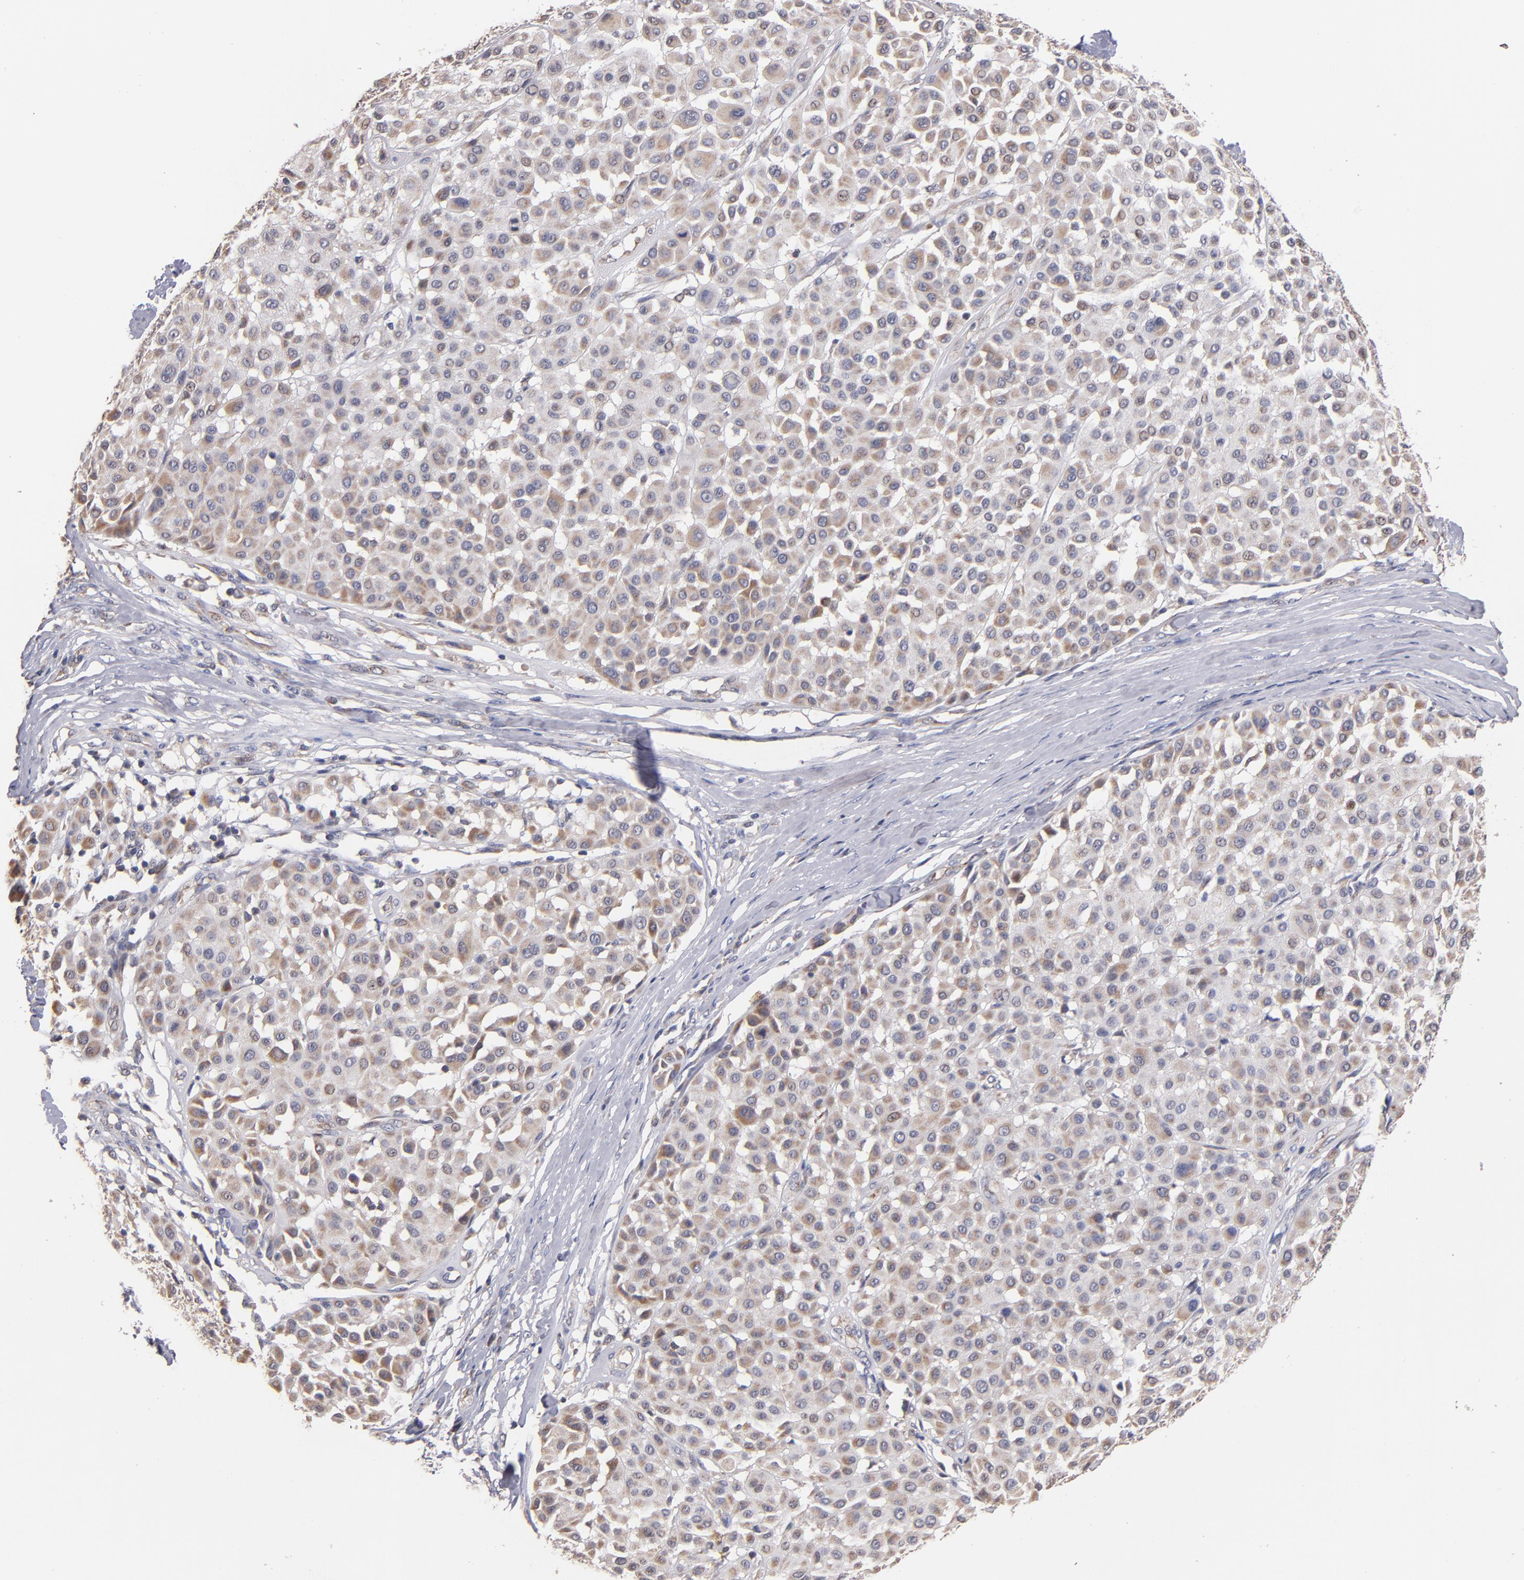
{"staining": {"intensity": "weak", "quantity": ">75%", "location": "cytoplasmic/membranous,nuclear"}, "tissue": "melanoma", "cell_type": "Tumor cells", "image_type": "cancer", "snomed": [{"axis": "morphology", "description": "Malignant melanoma, Metastatic site"}, {"axis": "topography", "description": "Soft tissue"}], "caption": "IHC of melanoma demonstrates low levels of weak cytoplasmic/membranous and nuclear staining in approximately >75% of tumor cells. Nuclei are stained in blue.", "gene": "DIABLO", "patient": {"sex": "male", "age": 41}}